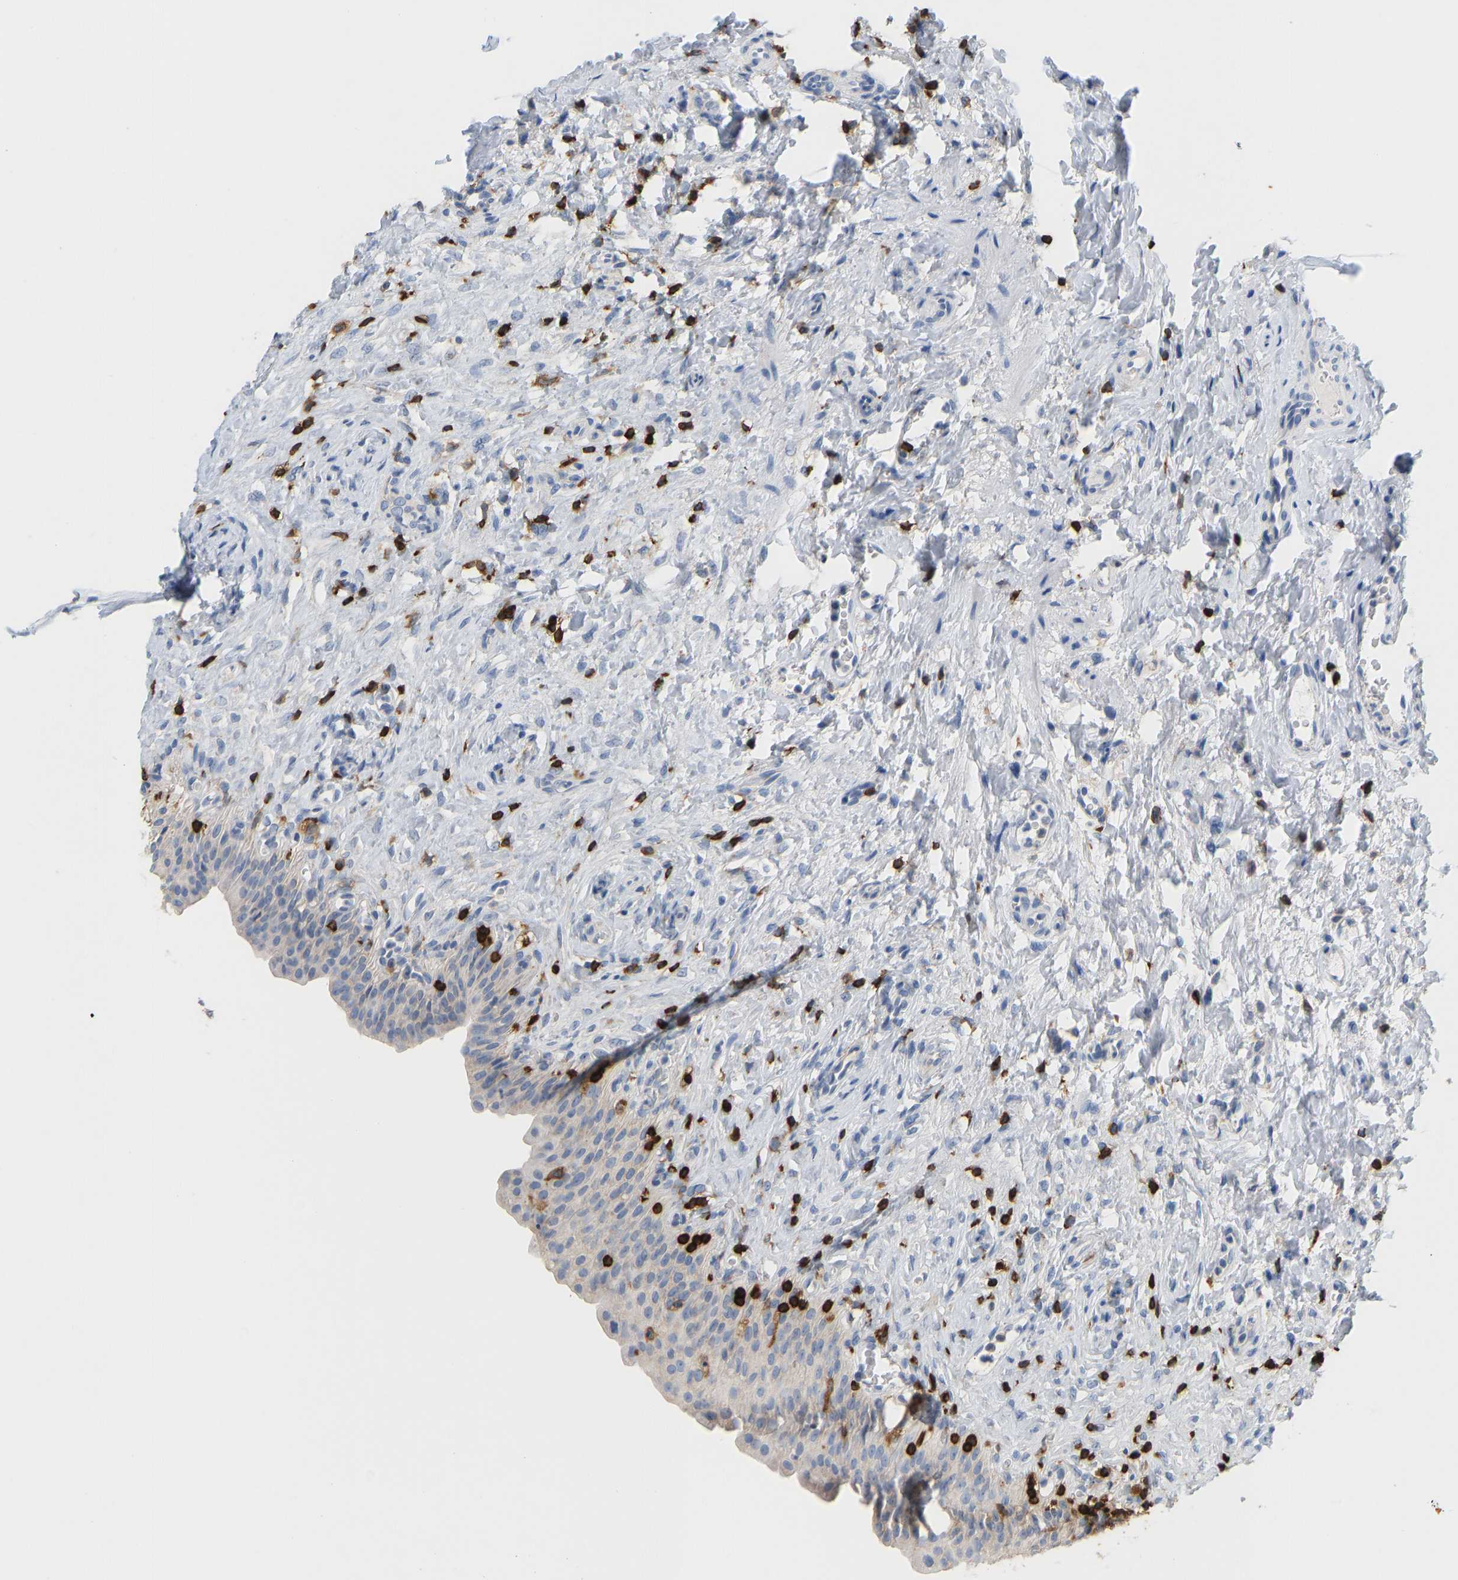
{"staining": {"intensity": "moderate", "quantity": "<25%", "location": "cytoplasmic/membranous"}, "tissue": "urinary bladder", "cell_type": "Urothelial cells", "image_type": "normal", "snomed": [{"axis": "morphology", "description": "Urothelial carcinoma, High grade"}, {"axis": "topography", "description": "Urinary bladder"}], "caption": "The photomicrograph reveals a brown stain indicating the presence of a protein in the cytoplasmic/membranous of urothelial cells in urinary bladder.", "gene": "EVL", "patient": {"sex": "male", "age": 46}}